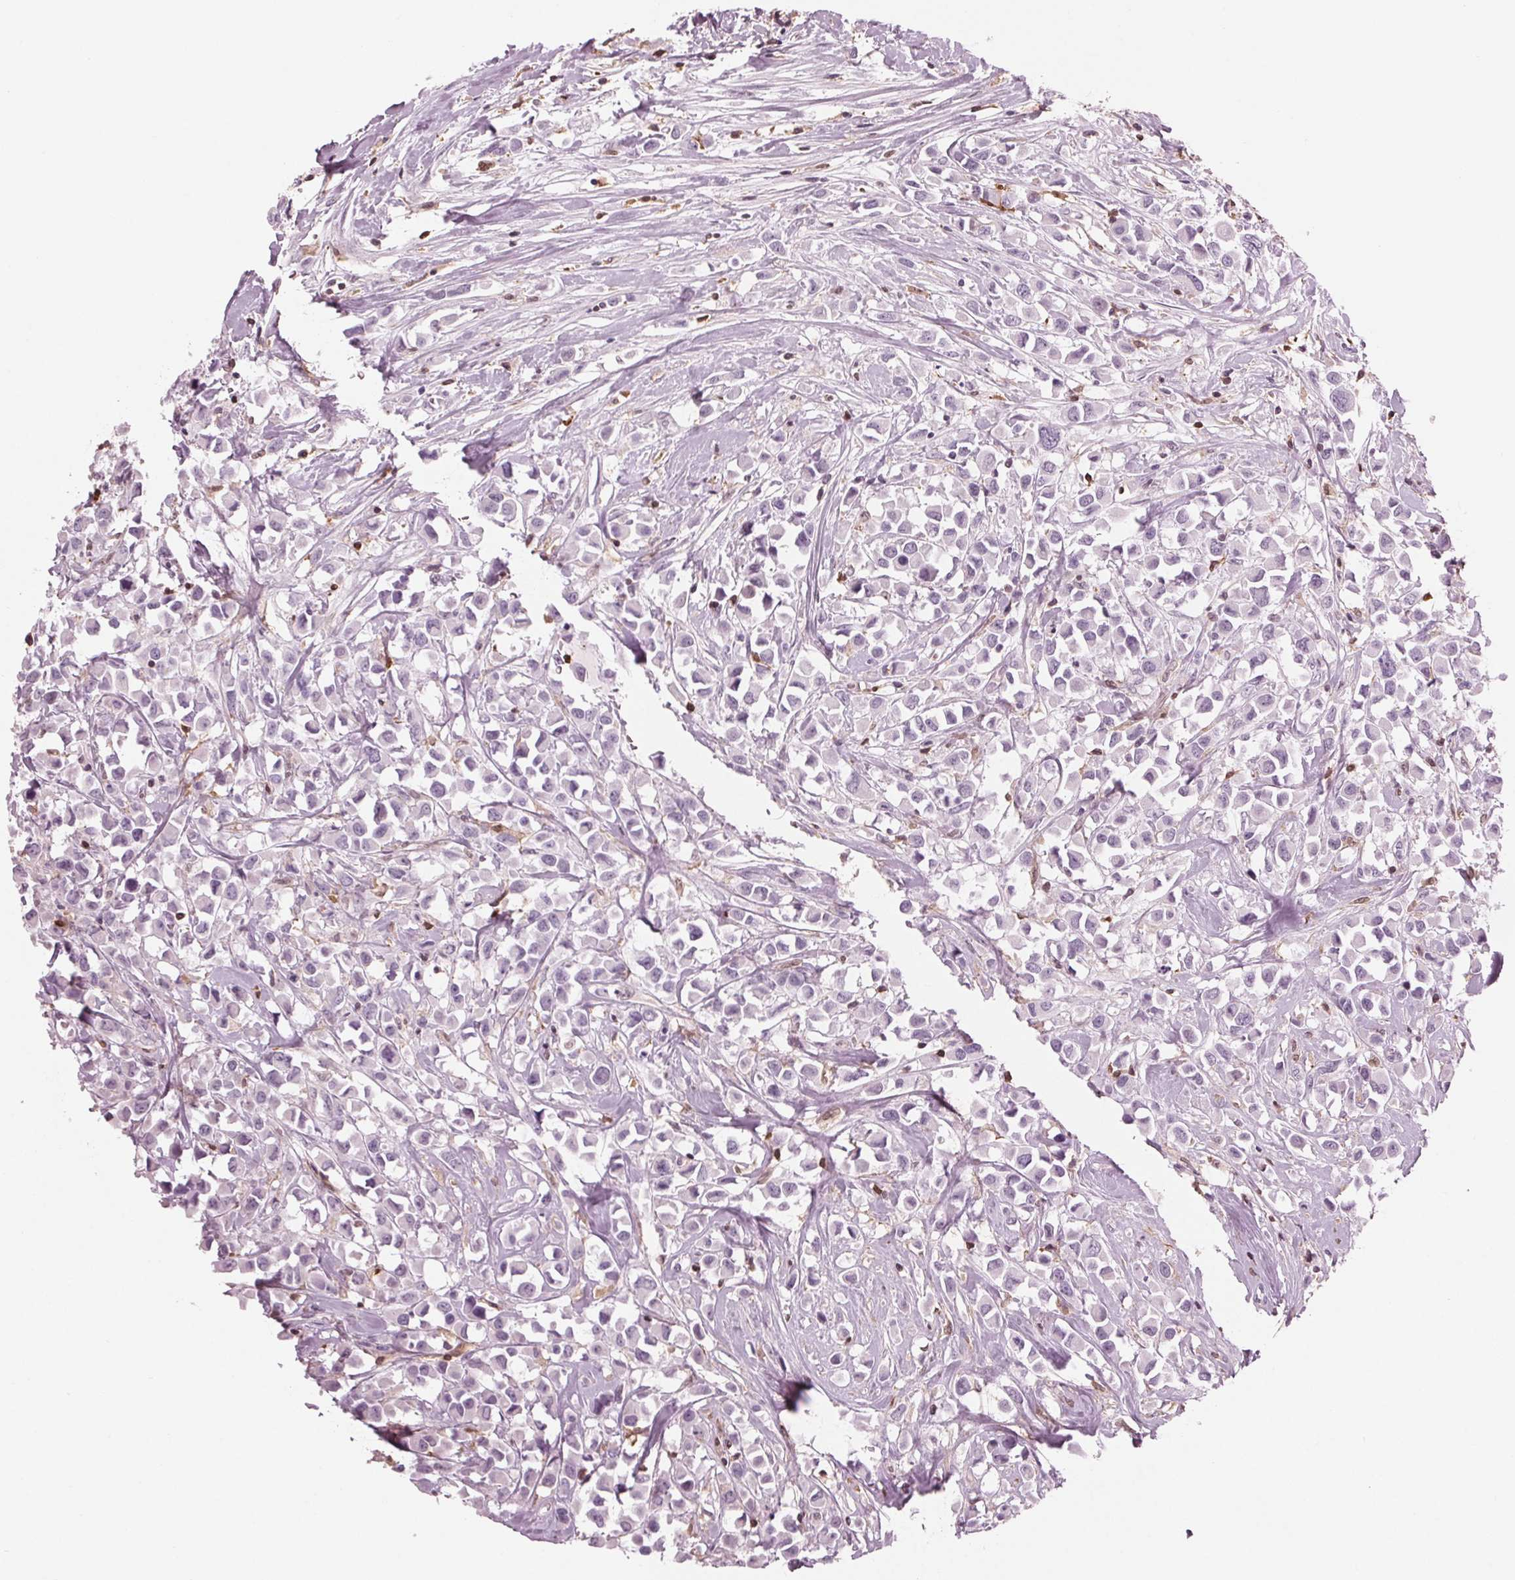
{"staining": {"intensity": "negative", "quantity": "none", "location": "none"}, "tissue": "breast cancer", "cell_type": "Tumor cells", "image_type": "cancer", "snomed": [{"axis": "morphology", "description": "Duct carcinoma"}, {"axis": "topography", "description": "Breast"}], "caption": "DAB immunohistochemical staining of human intraductal carcinoma (breast) reveals no significant staining in tumor cells.", "gene": "BTLA", "patient": {"sex": "female", "age": 61}}